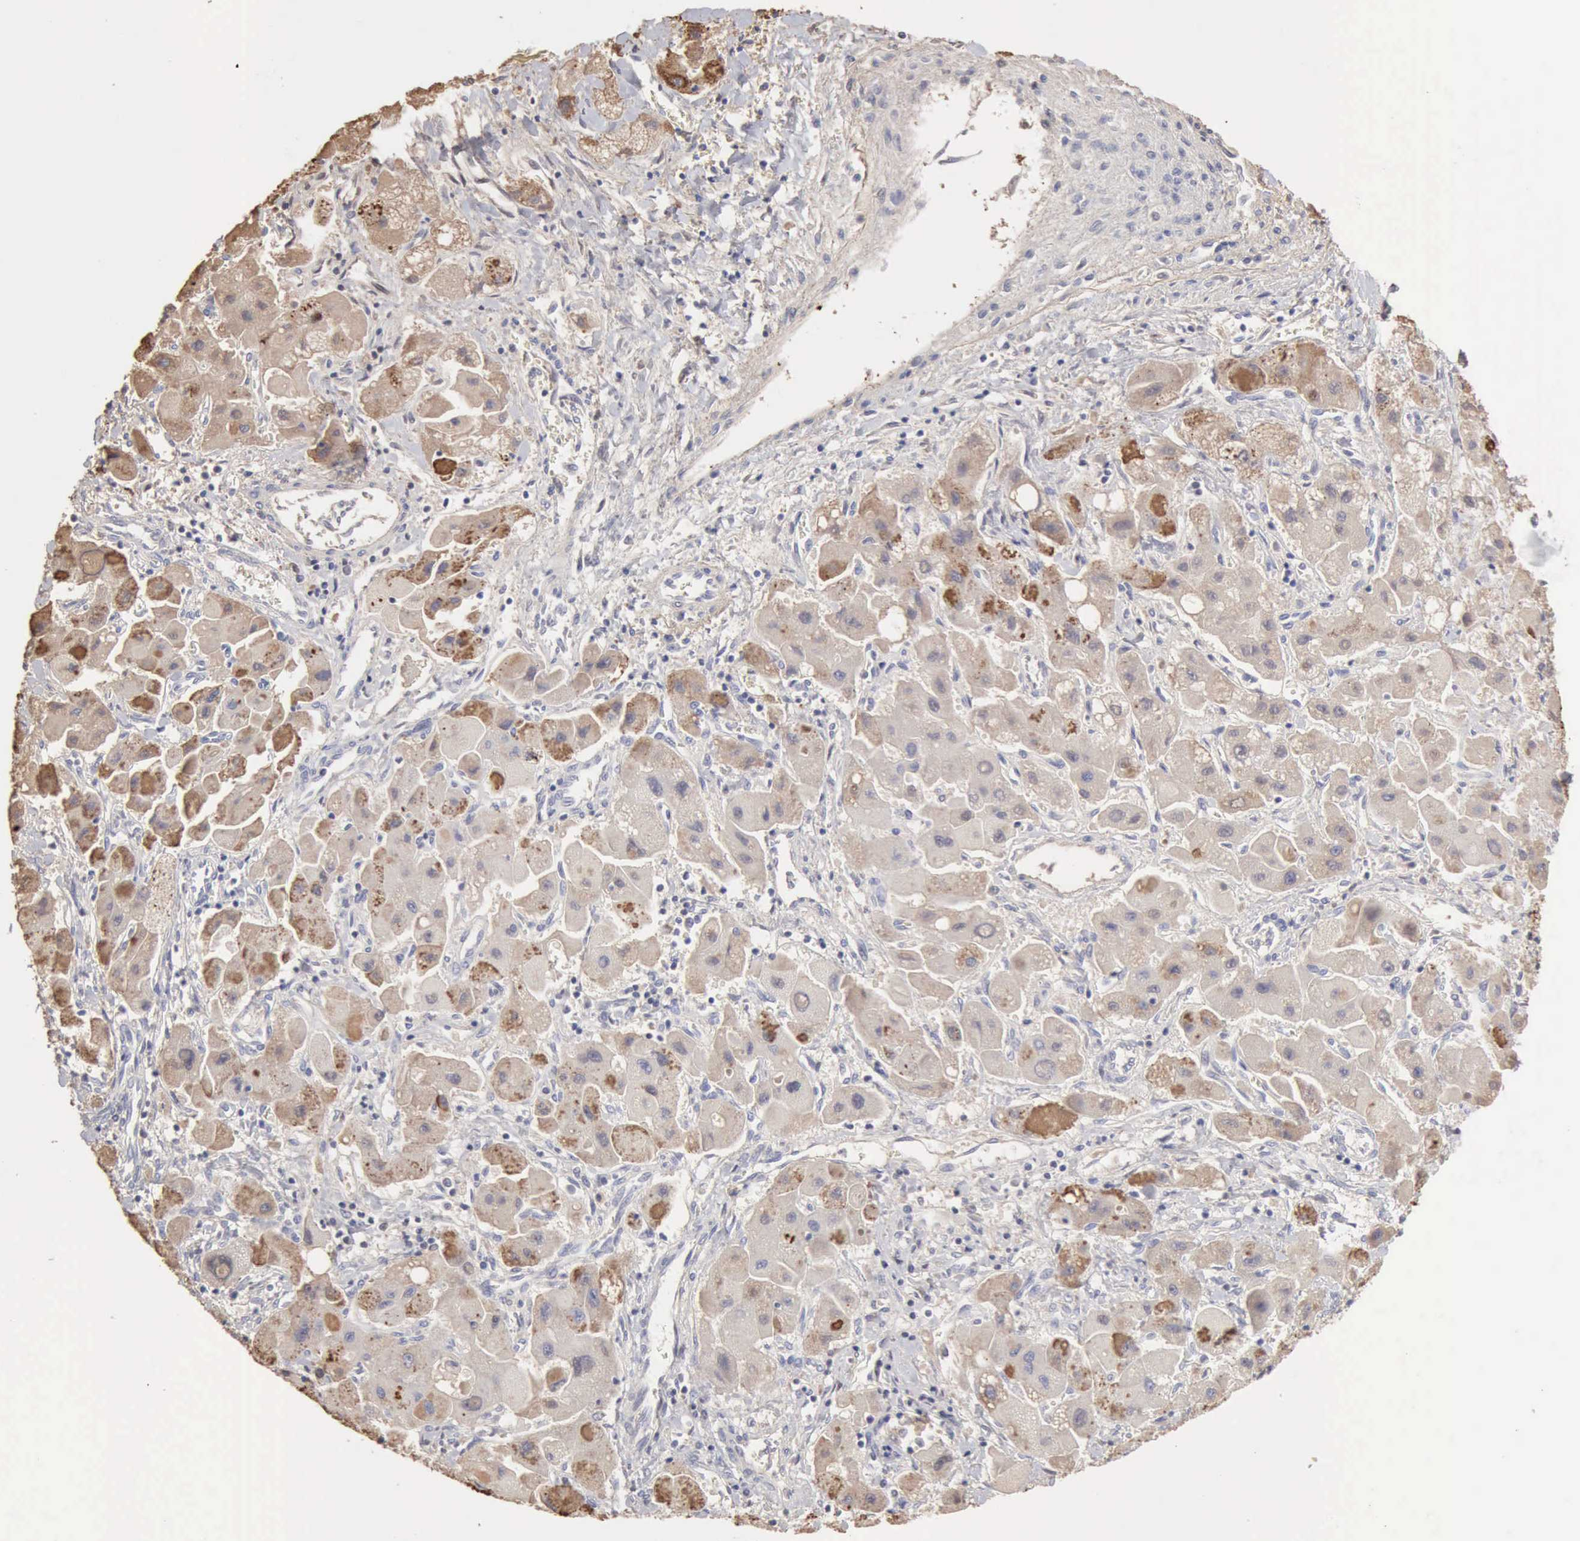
{"staining": {"intensity": "weak", "quantity": "25%-75%", "location": "cytoplasmic/membranous"}, "tissue": "liver cancer", "cell_type": "Tumor cells", "image_type": "cancer", "snomed": [{"axis": "morphology", "description": "Carcinoma, Hepatocellular, NOS"}, {"axis": "topography", "description": "Liver"}], "caption": "IHC (DAB) staining of hepatocellular carcinoma (liver) reveals weak cytoplasmic/membranous protein positivity in about 25%-75% of tumor cells. IHC stains the protein of interest in brown and the nuclei are stained blue.", "gene": "SERPINA1", "patient": {"sex": "male", "age": 24}}